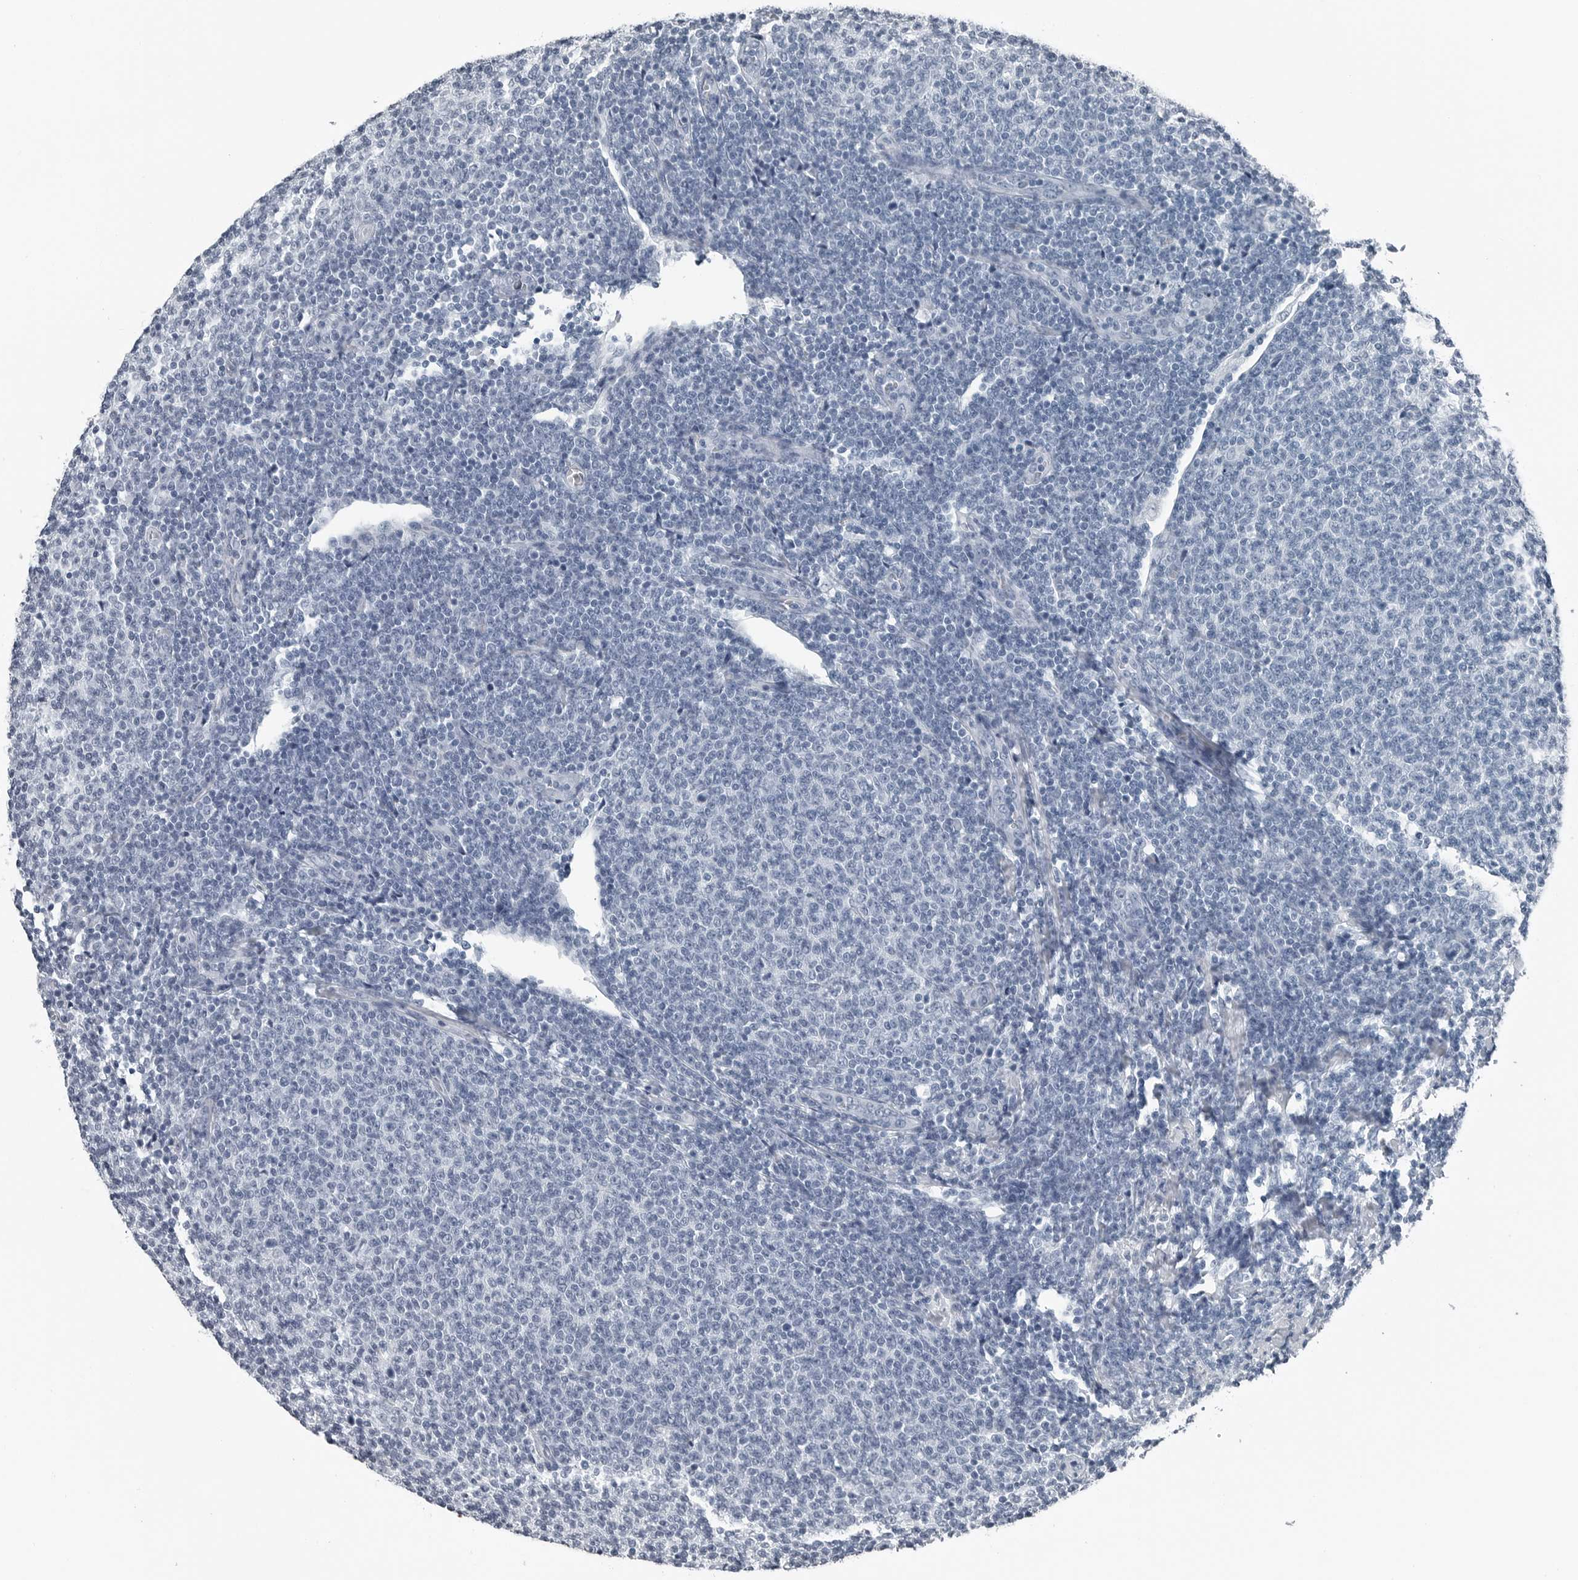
{"staining": {"intensity": "negative", "quantity": "none", "location": "none"}, "tissue": "lymphoma", "cell_type": "Tumor cells", "image_type": "cancer", "snomed": [{"axis": "morphology", "description": "Malignant lymphoma, non-Hodgkin's type, Low grade"}, {"axis": "topography", "description": "Lymph node"}], "caption": "Immunohistochemistry image of human malignant lymphoma, non-Hodgkin's type (low-grade) stained for a protein (brown), which reveals no positivity in tumor cells. (Brightfield microscopy of DAB immunohistochemistry at high magnification).", "gene": "SPINK1", "patient": {"sex": "male", "age": 66}}